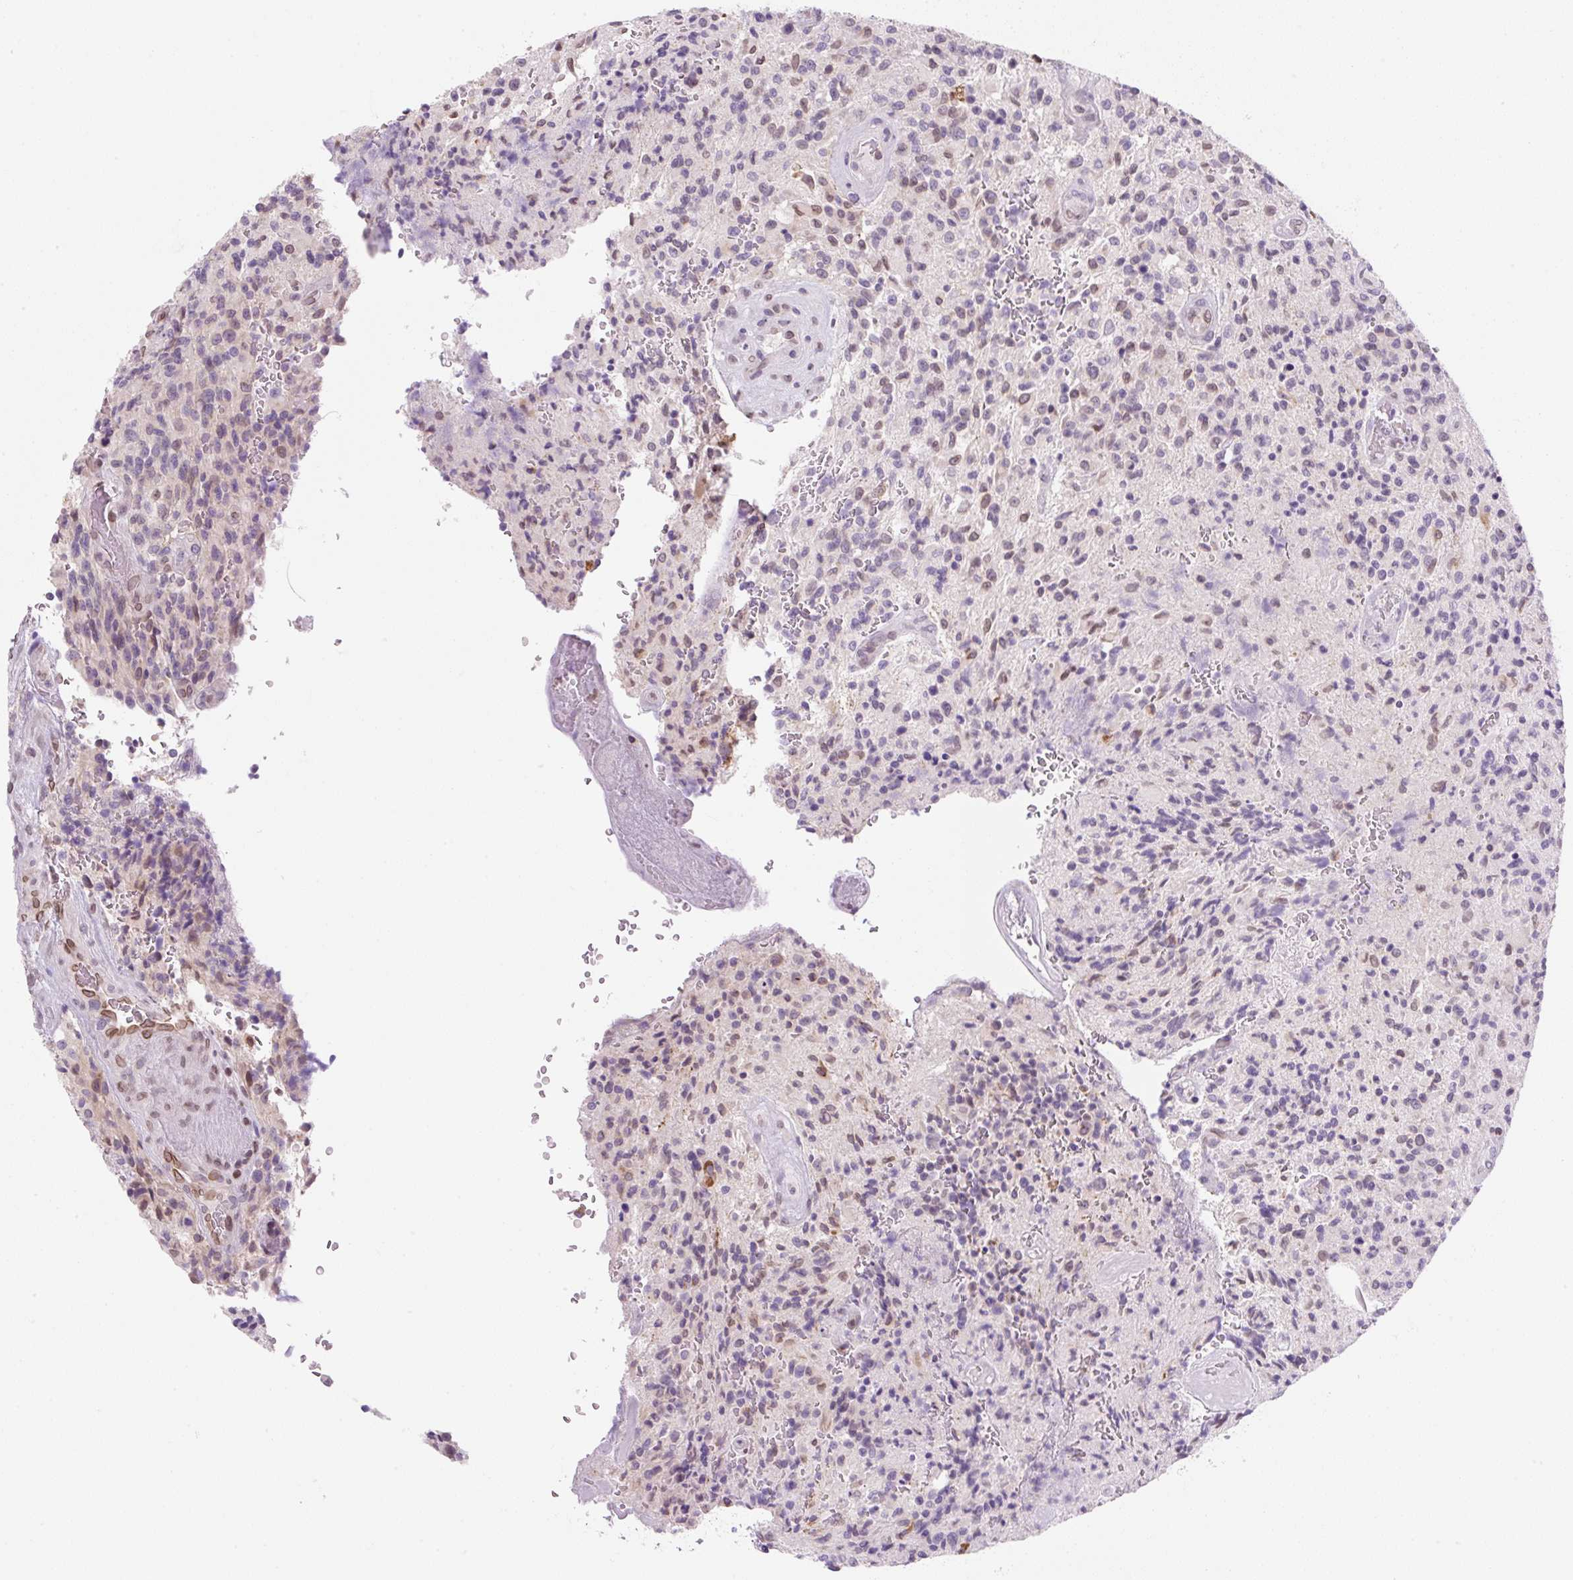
{"staining": {"intensity": "weak", "quantity": "<25%", "location": "cytoplasmic/membranous,nuclear"}, "tissue": "glioma", "cell_type": "Tumor cells", "image_type": "cancer", "snomed": [{"axis": "morphology", "description": "Normal tissue, NOS"}, {"axis": "morphology", "description": "Glioma, malignant, High grade"}, {"axis": "topography", "description": "Cerebral cortex"}], "caption": "This is an IHC photomicrograph of human glioma. There is no positivity in tumor cells.", "gene": "SYNE3", "patient": {"sex": "male", "age": 56}}